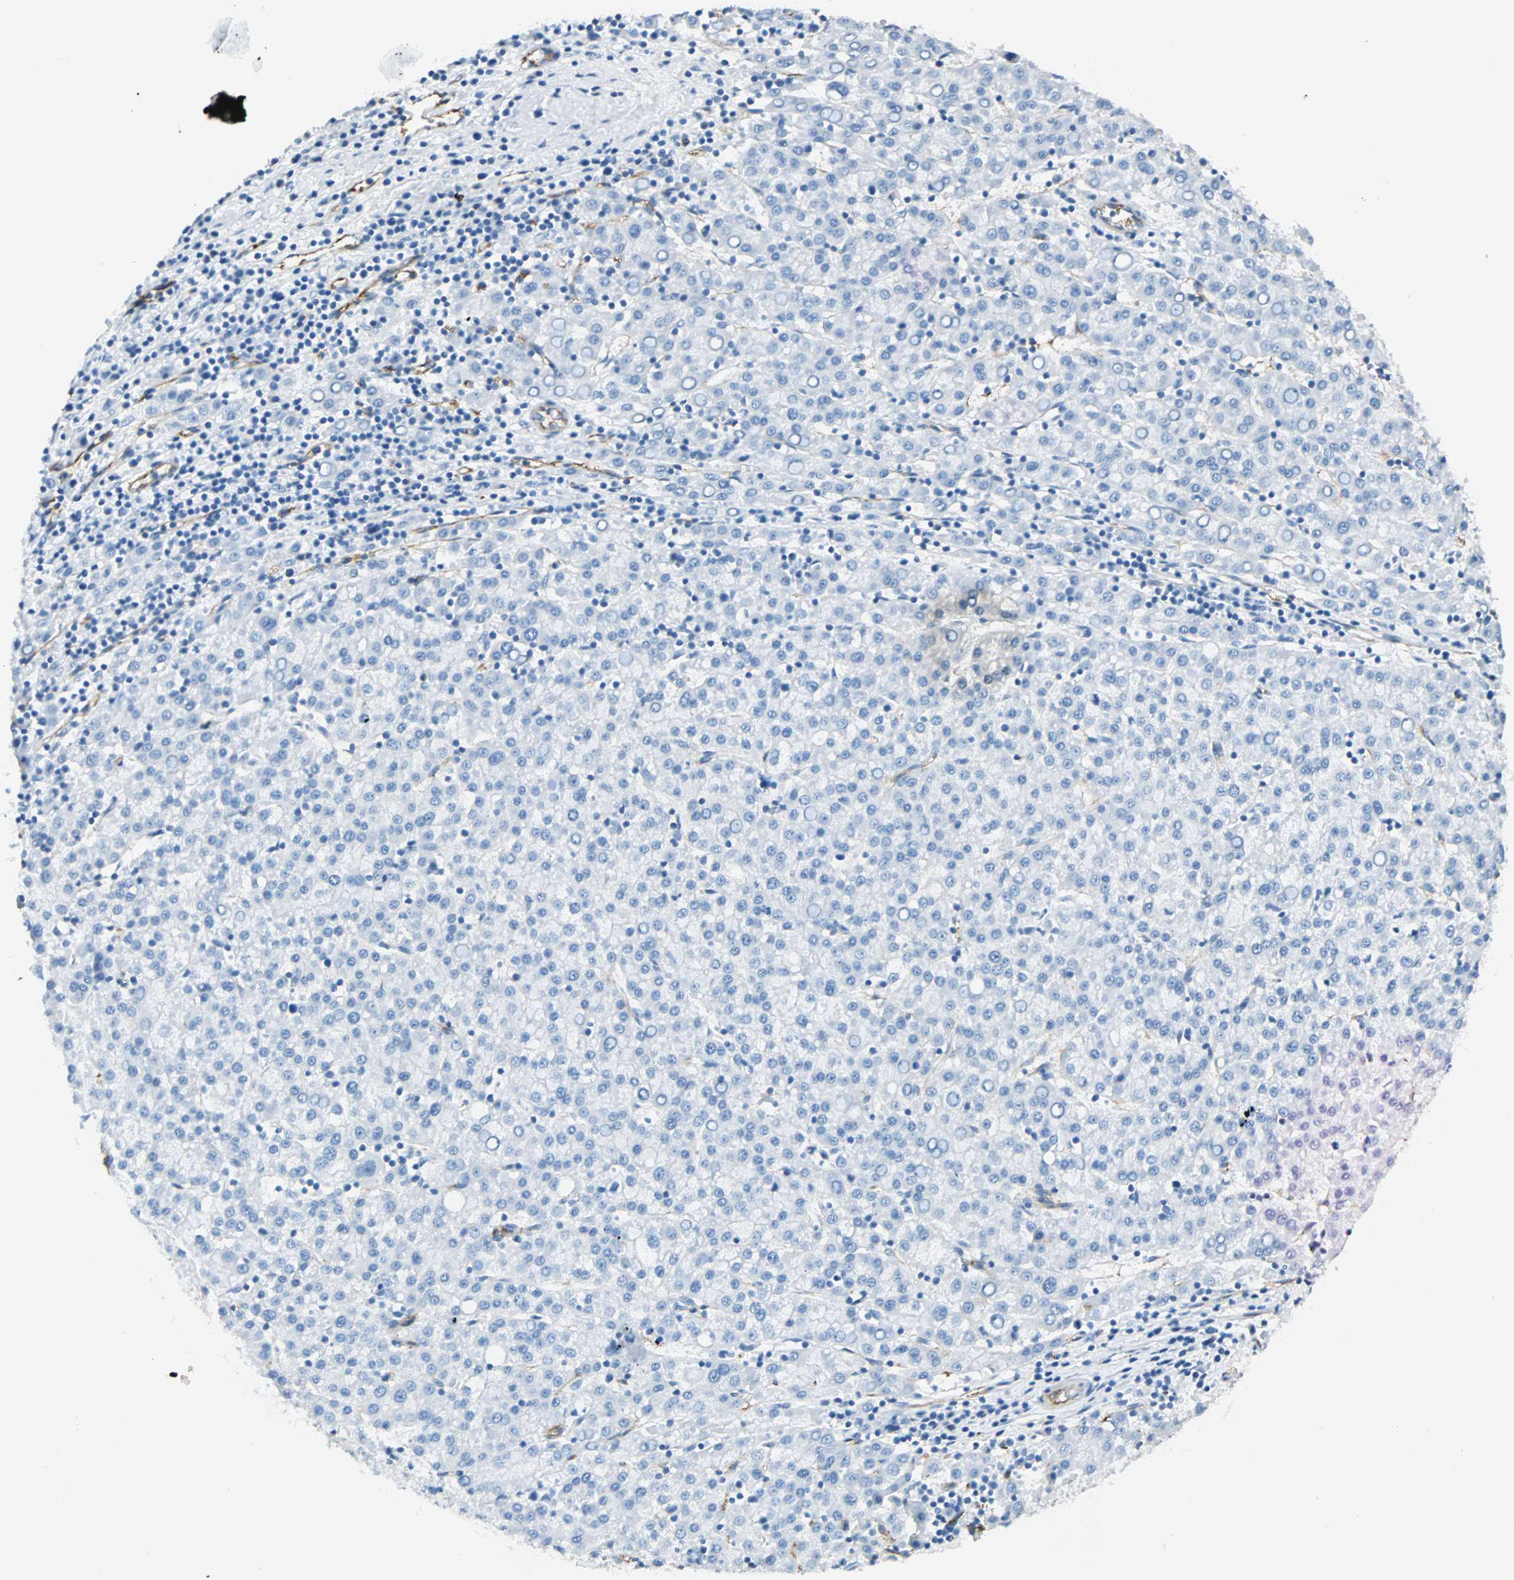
{"staining": {"intensity": "negative", "quantity": "none", "location": "none"}, "tissue": "liver cancer", "cell_type": "Tumor cells", "image_type": "cancer", "snomed": [{"axis": "morphology", "description": "Carcinoma, Hepatocellular, NOS"}, {"axis": "topography", "description": "Liver"}], "caption": "This is an immunohistochemistry (IHC) image of human liver cancer (hepatocellular carcinoma). There is no staining in tumor cells.", "gene": "VPS9D1", "patient": {"sex": "female", "age": 58}}